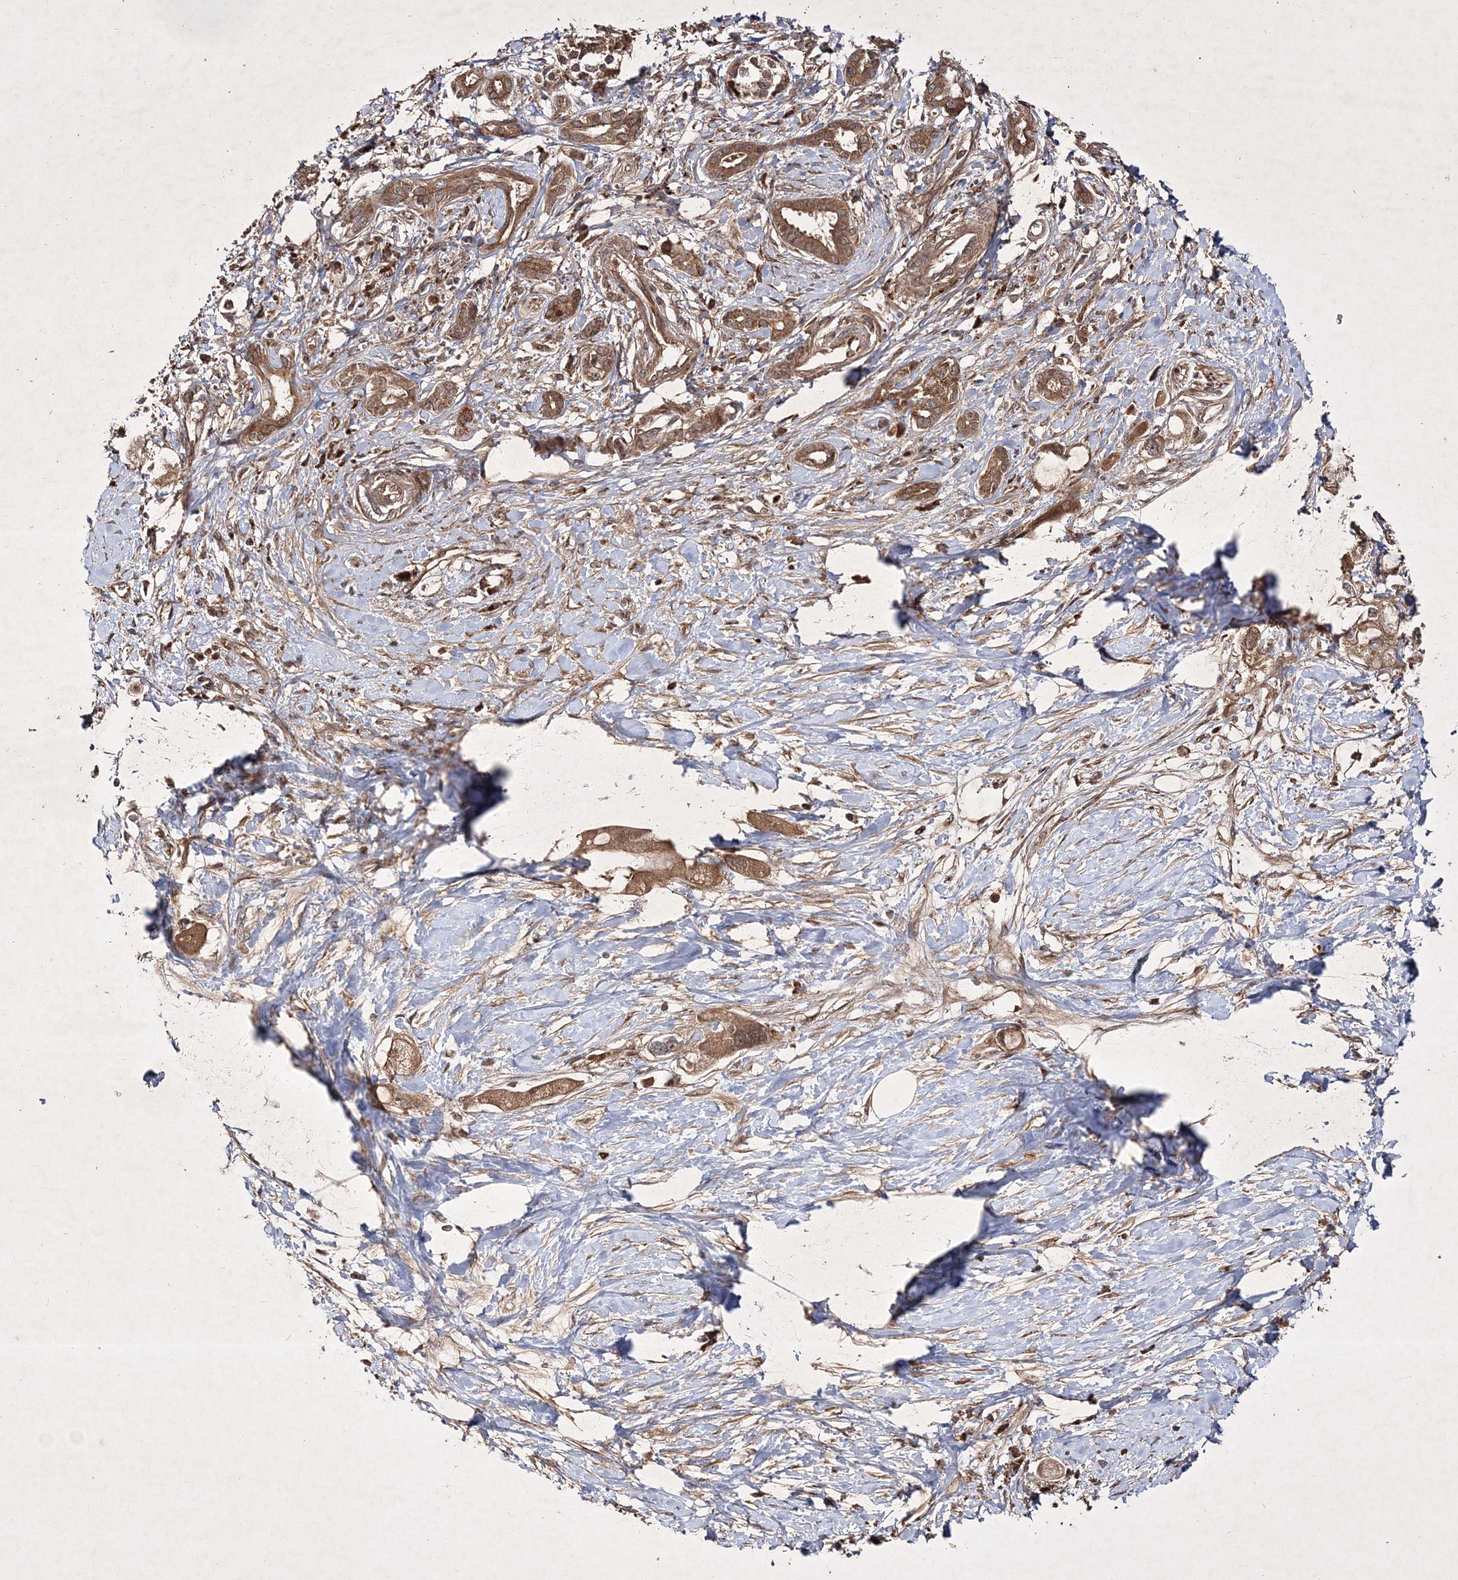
{"staining": {"intensity": "moderate", "quantity": ">75%", "location": "cytoplasmic/membranous"}, "tissue": "pancreatic cancer", "cell_type": "Tumor cells", "image_type": "cancer", "snomed": [{"axis": "morphology", "description": "Adenocarcinoma, NOS"}, {"axis": "topography", "description": "Pancreas"}], "caption": "Brown immunohistochemical staining in pancreatic cancer (adenocarcinoma) demonstrates moderate cytoplasmic/membranous positivity in about >75% of tumor cells.", "gene": "DNAJC13", "patient": {"sex": "female", "age": 56}}